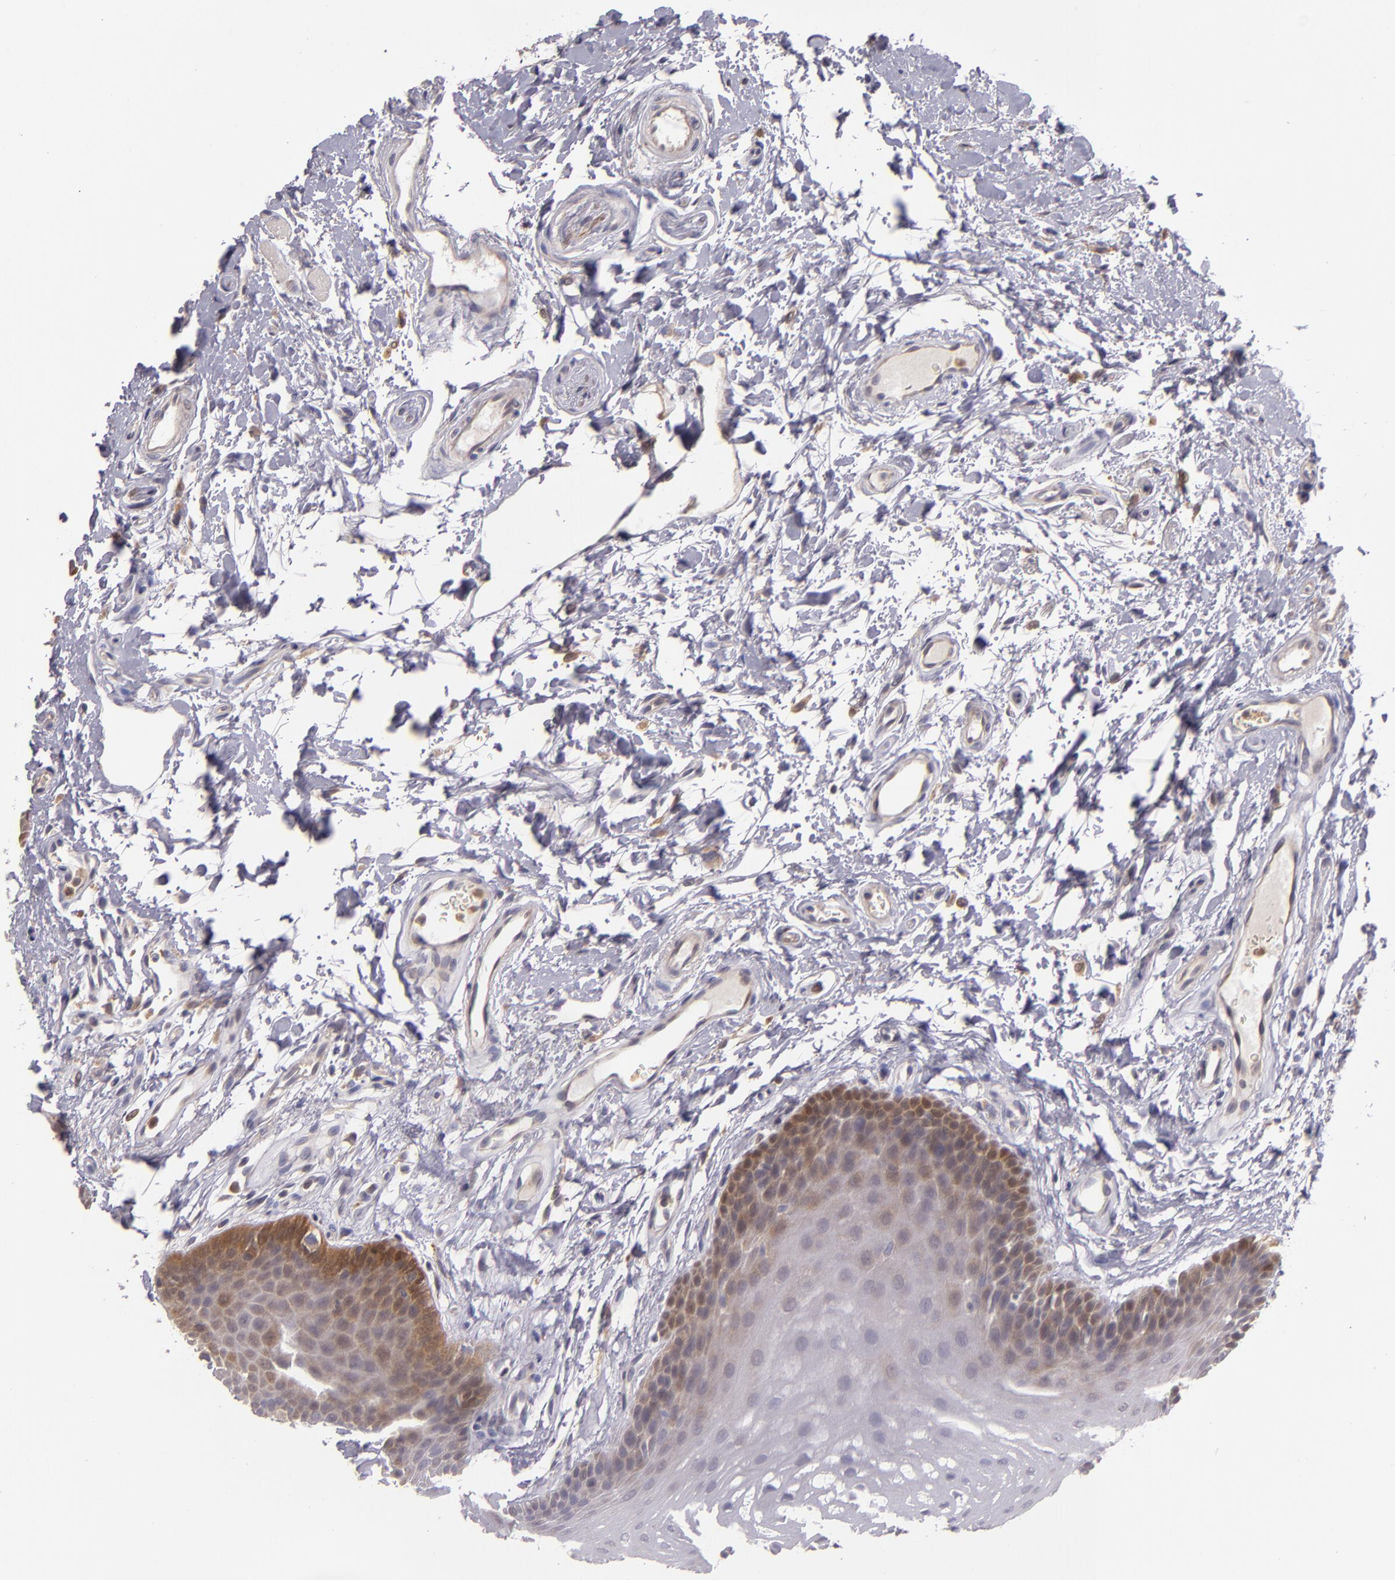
{"staining": {"intensity": "moderate", "quantity": "<25%", "location": "cytoplasmic/membranous"}, "tissue": "oral mucosa", "cell_type": "Squamous epithelial cells", "image_type": "normal", "snomed": [{"axis": "morphology", "description": "Normal tissue, NOS"}, {"axis": "topography", "description": "Oral tissue"}], "caption": "Immunohistochemistry of normal oral mucosa displays low levels of moderate cytoplasmic/membranous staining in approximately <25% of squamous epithelial cells.", "gene": "FHIT", "patient": {"sex": "male", "age": 62}}